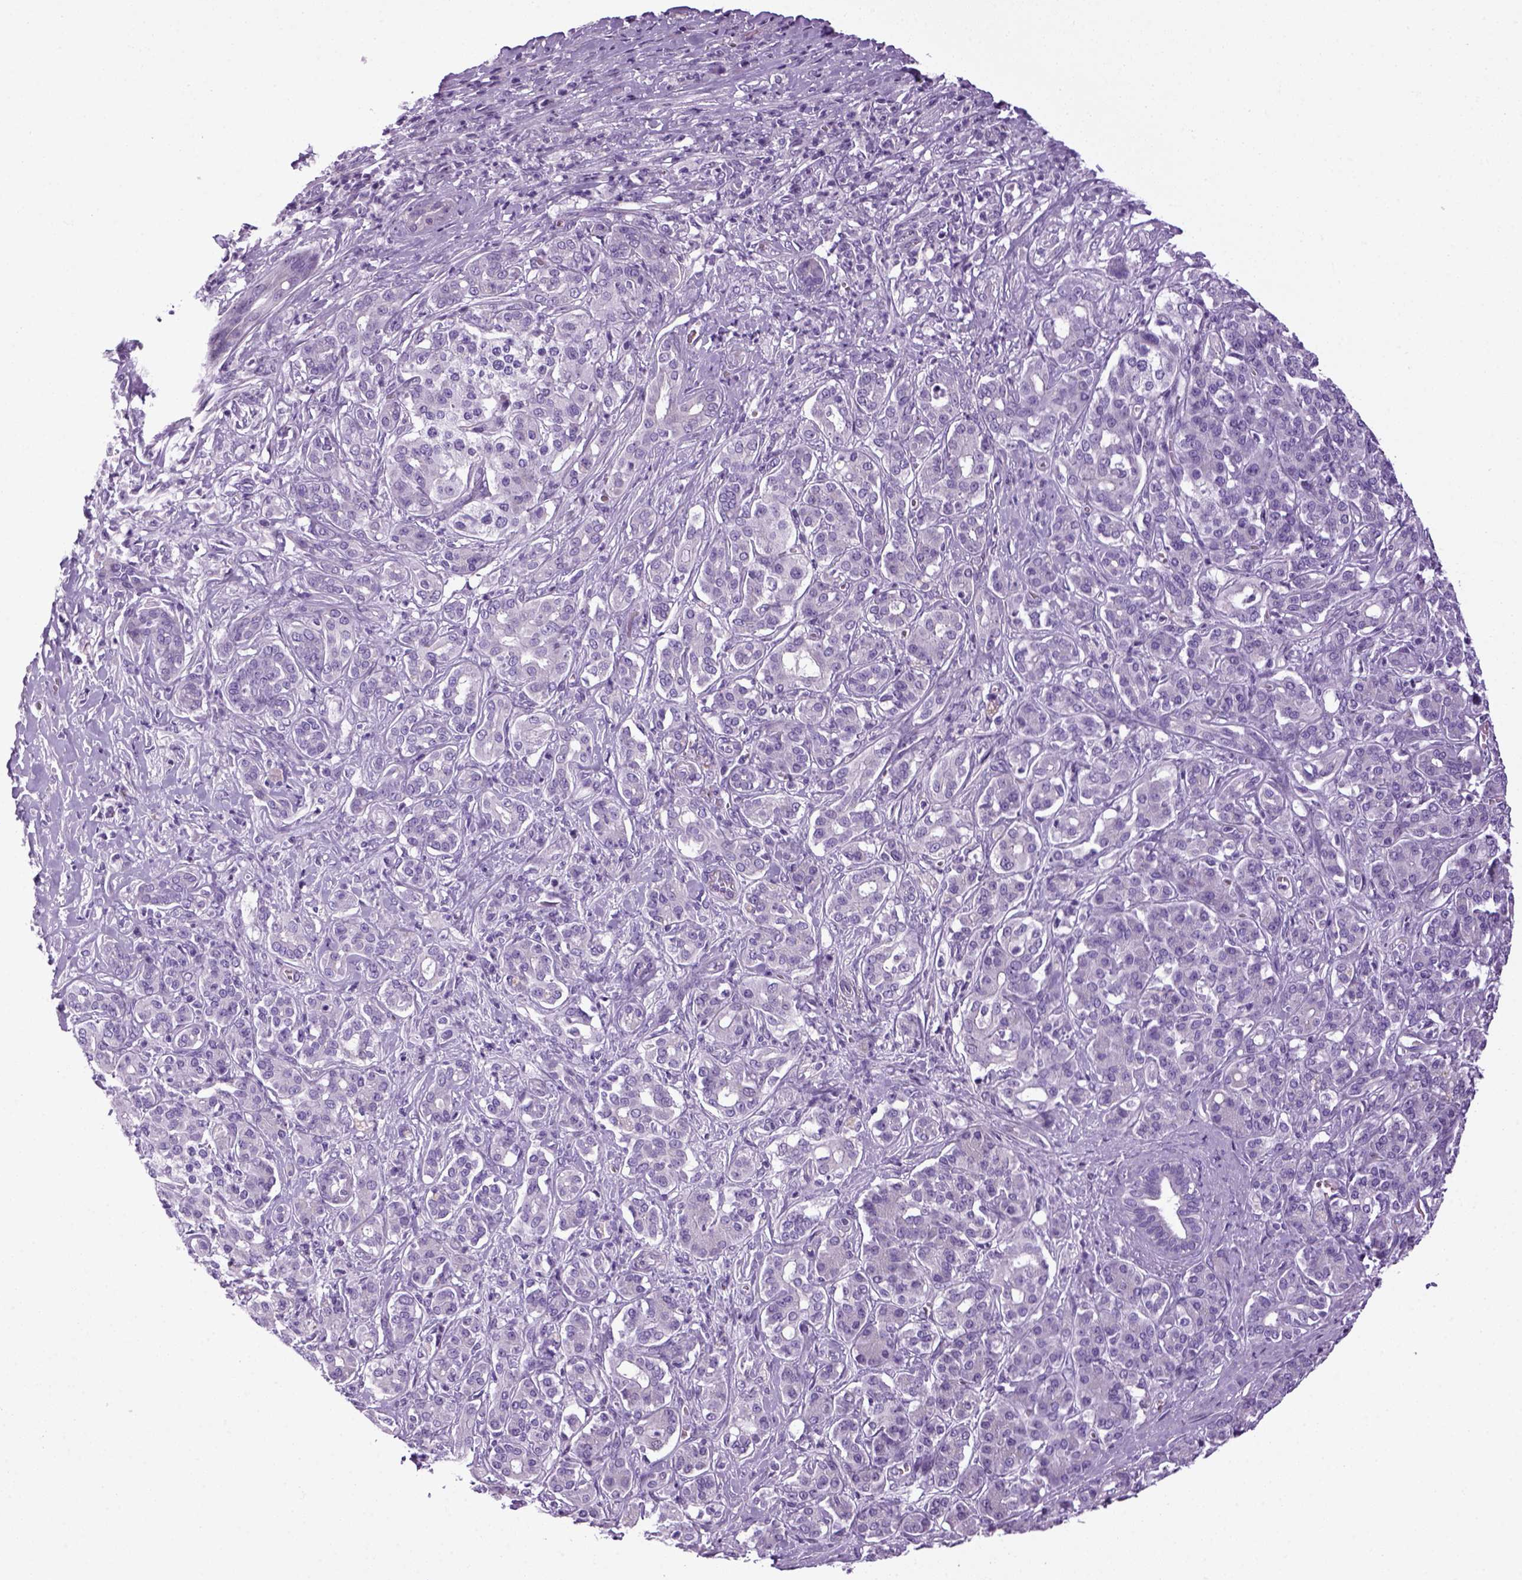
{"staining": {"intensity": "negative", "quantity": "none", "location": "none"}, "tissue": "pancreatic cancer", "cell_type": "Tumor cells", "image_type": "cancer", "snomed": [{"axis": "morphology", "description": "Normal tissue, NOS"}, {"axis": "morphology", "description": "Inflammation, NOS"}, {"axis": "morphology", "description": "Adenocarcinoma, NOS"}, {"axis": "topography", "description": "Pancreas"}], "caption": "Pancreatic cancer was stained to show a protein in brown. There is no significant positivity in tumor cells.", "gene": "HMCN2", "patient": {"sex": "male", "age": 57}}